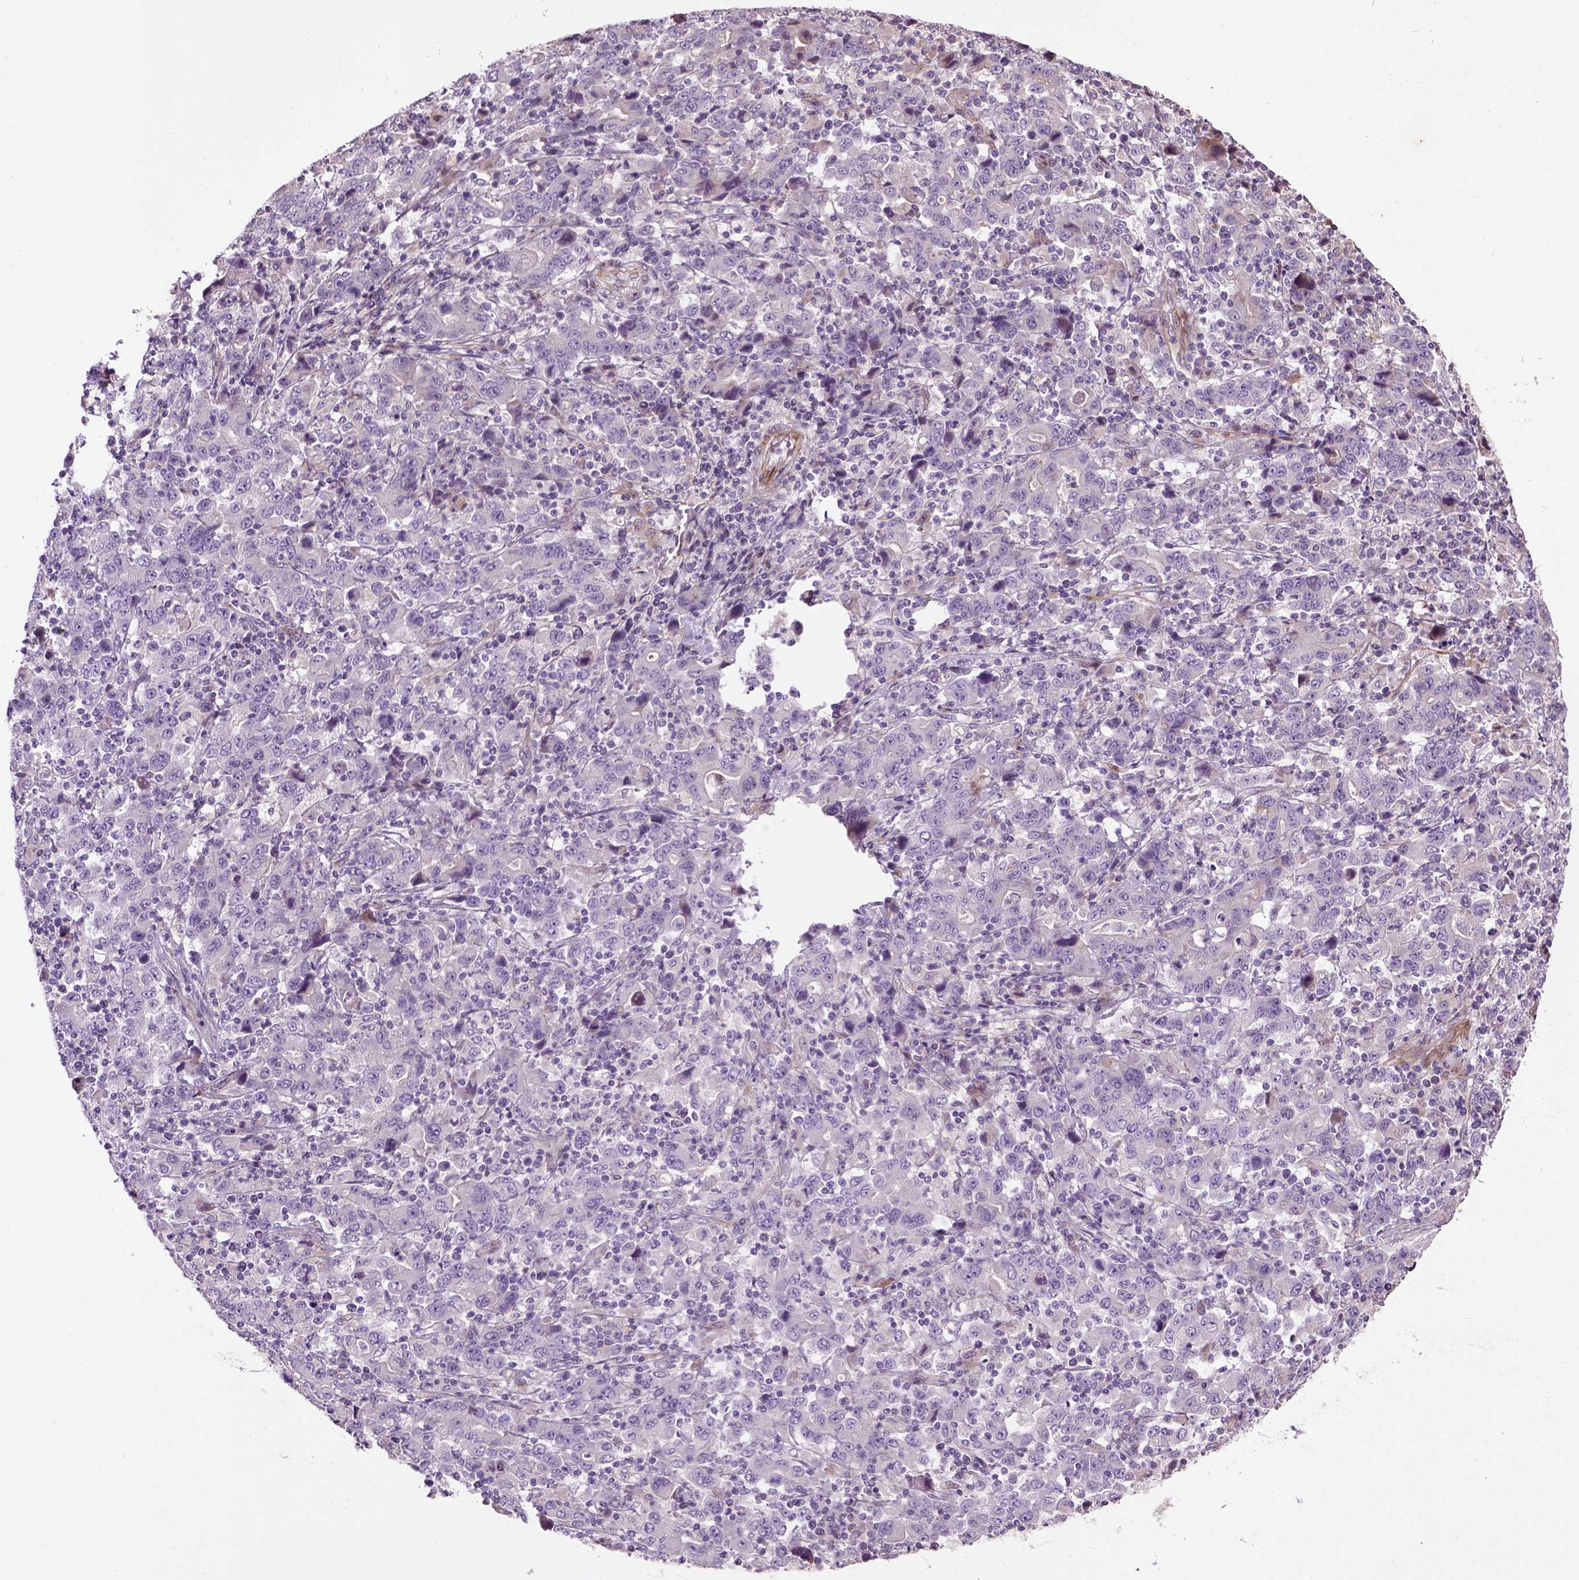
{"staining": {"intensity": "negative", "quantity": "none", "location": "none"}, "tissue": "stomach cancer", "cell_type": "Tumor cells", "image_type": "cancer", "snomed": [{"axis": "morphology", "description": "Adenocarcinoma, NOS"}, {"axis": "topography", "description": "Stomach, upper"}], "caption": "This is an IHC image of human stomach cancer (adenocarcinoma). There is no staining in tumor cells.", "gene": "PKP3", "patient": {"sex": "male", "age": 69}}